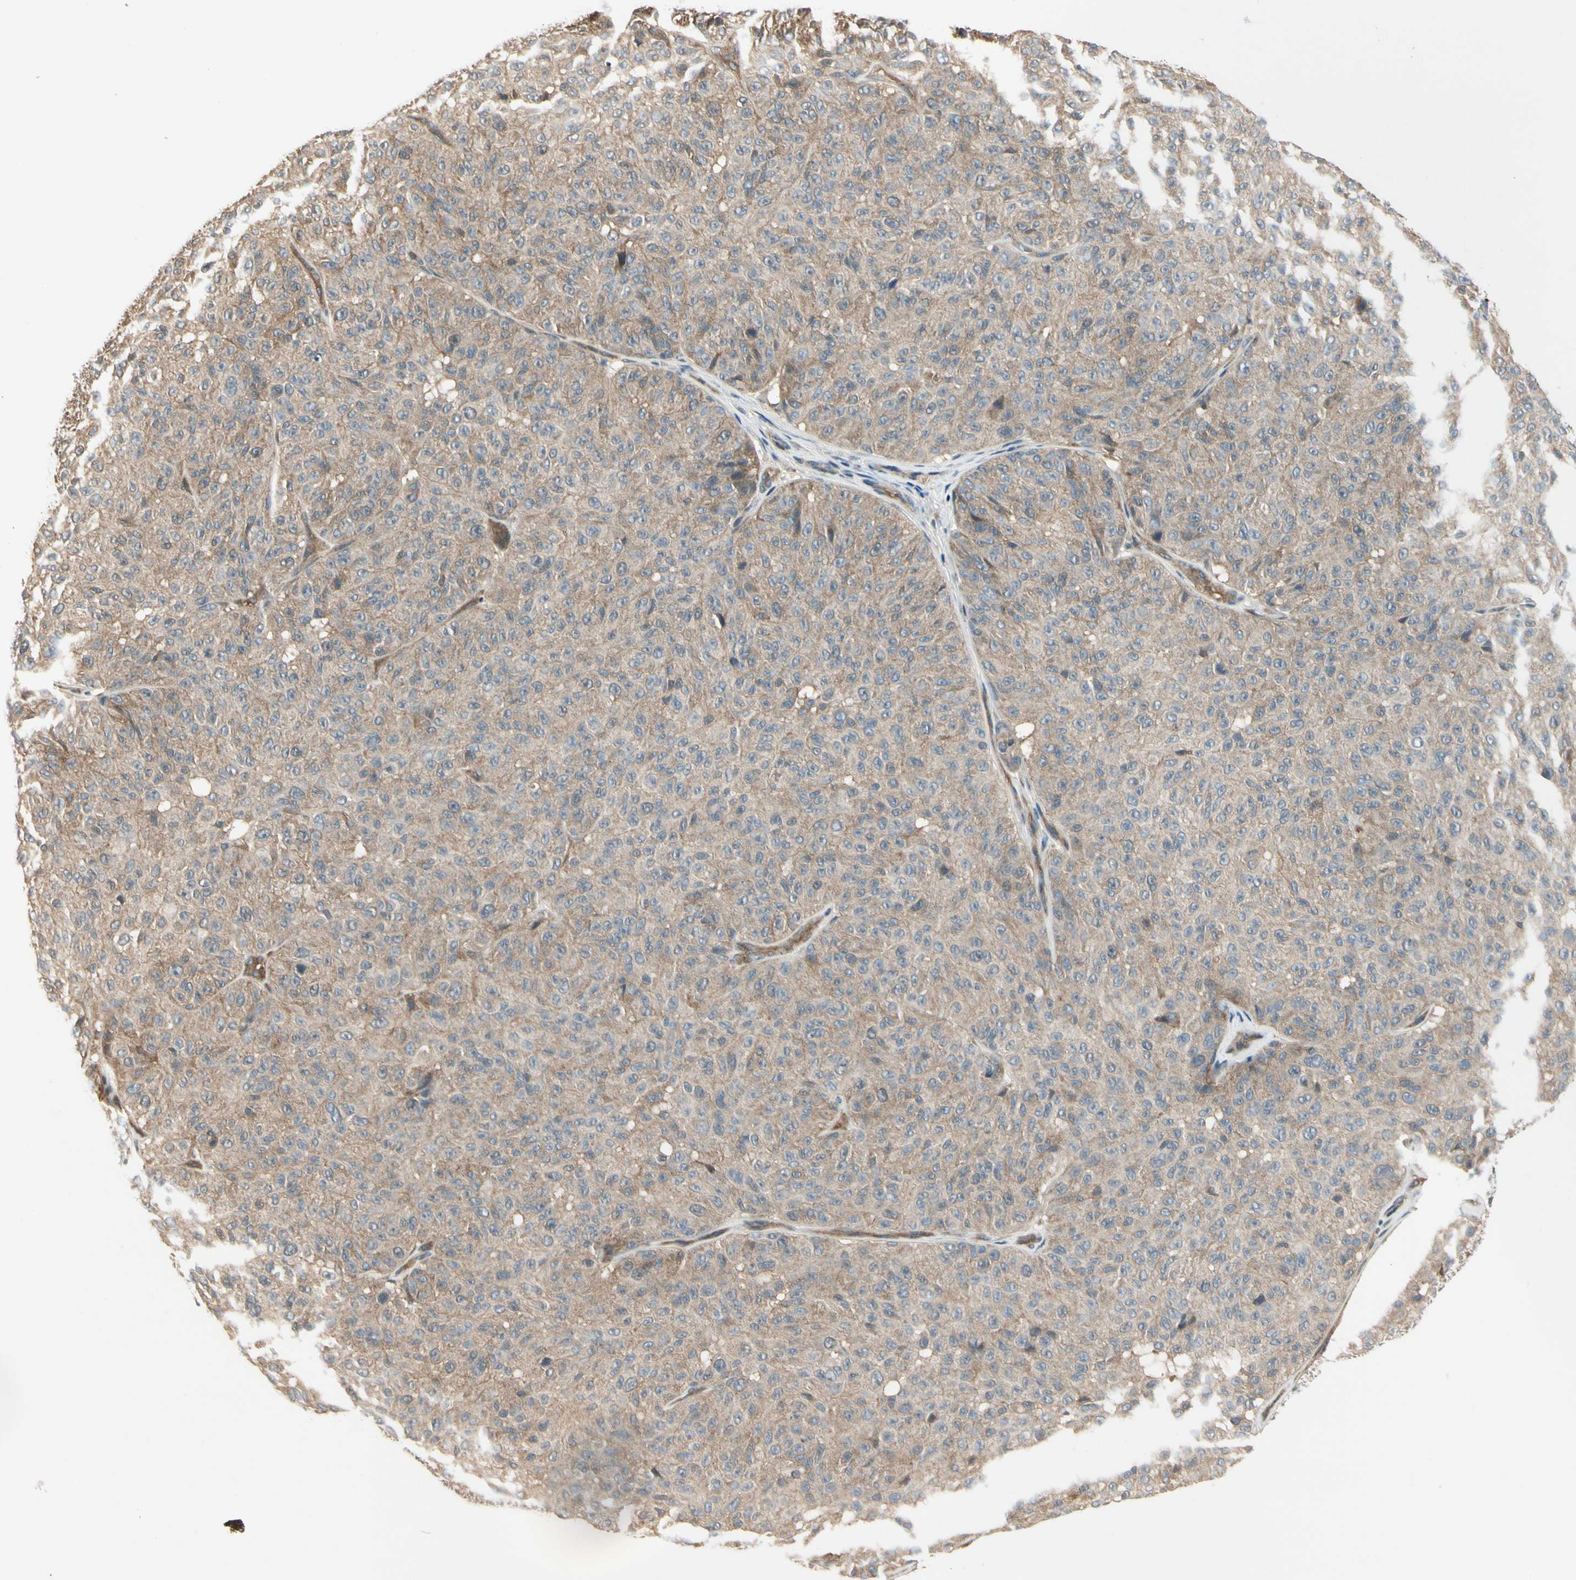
{"staining": {"intensity": "weak", "quantity": ">75%", "location": "cytoplasmic/membranous"}, "tissue": "melanoma", "cell_type": "Tumor cells", "image_type": "cancer", "snomed": [{"axis": "morphology", "description": "Malignant melanoma, NOS"}, {"axis": "topography", "description": "Skin"}], "caption": "A low amount of weak cytoplasmic/membranous expression is identified in about >75% of tumor cells in malignant melanoma tissue.", "gene": "RASGRF1", "patient": {"sex": "female", "age": 46}}